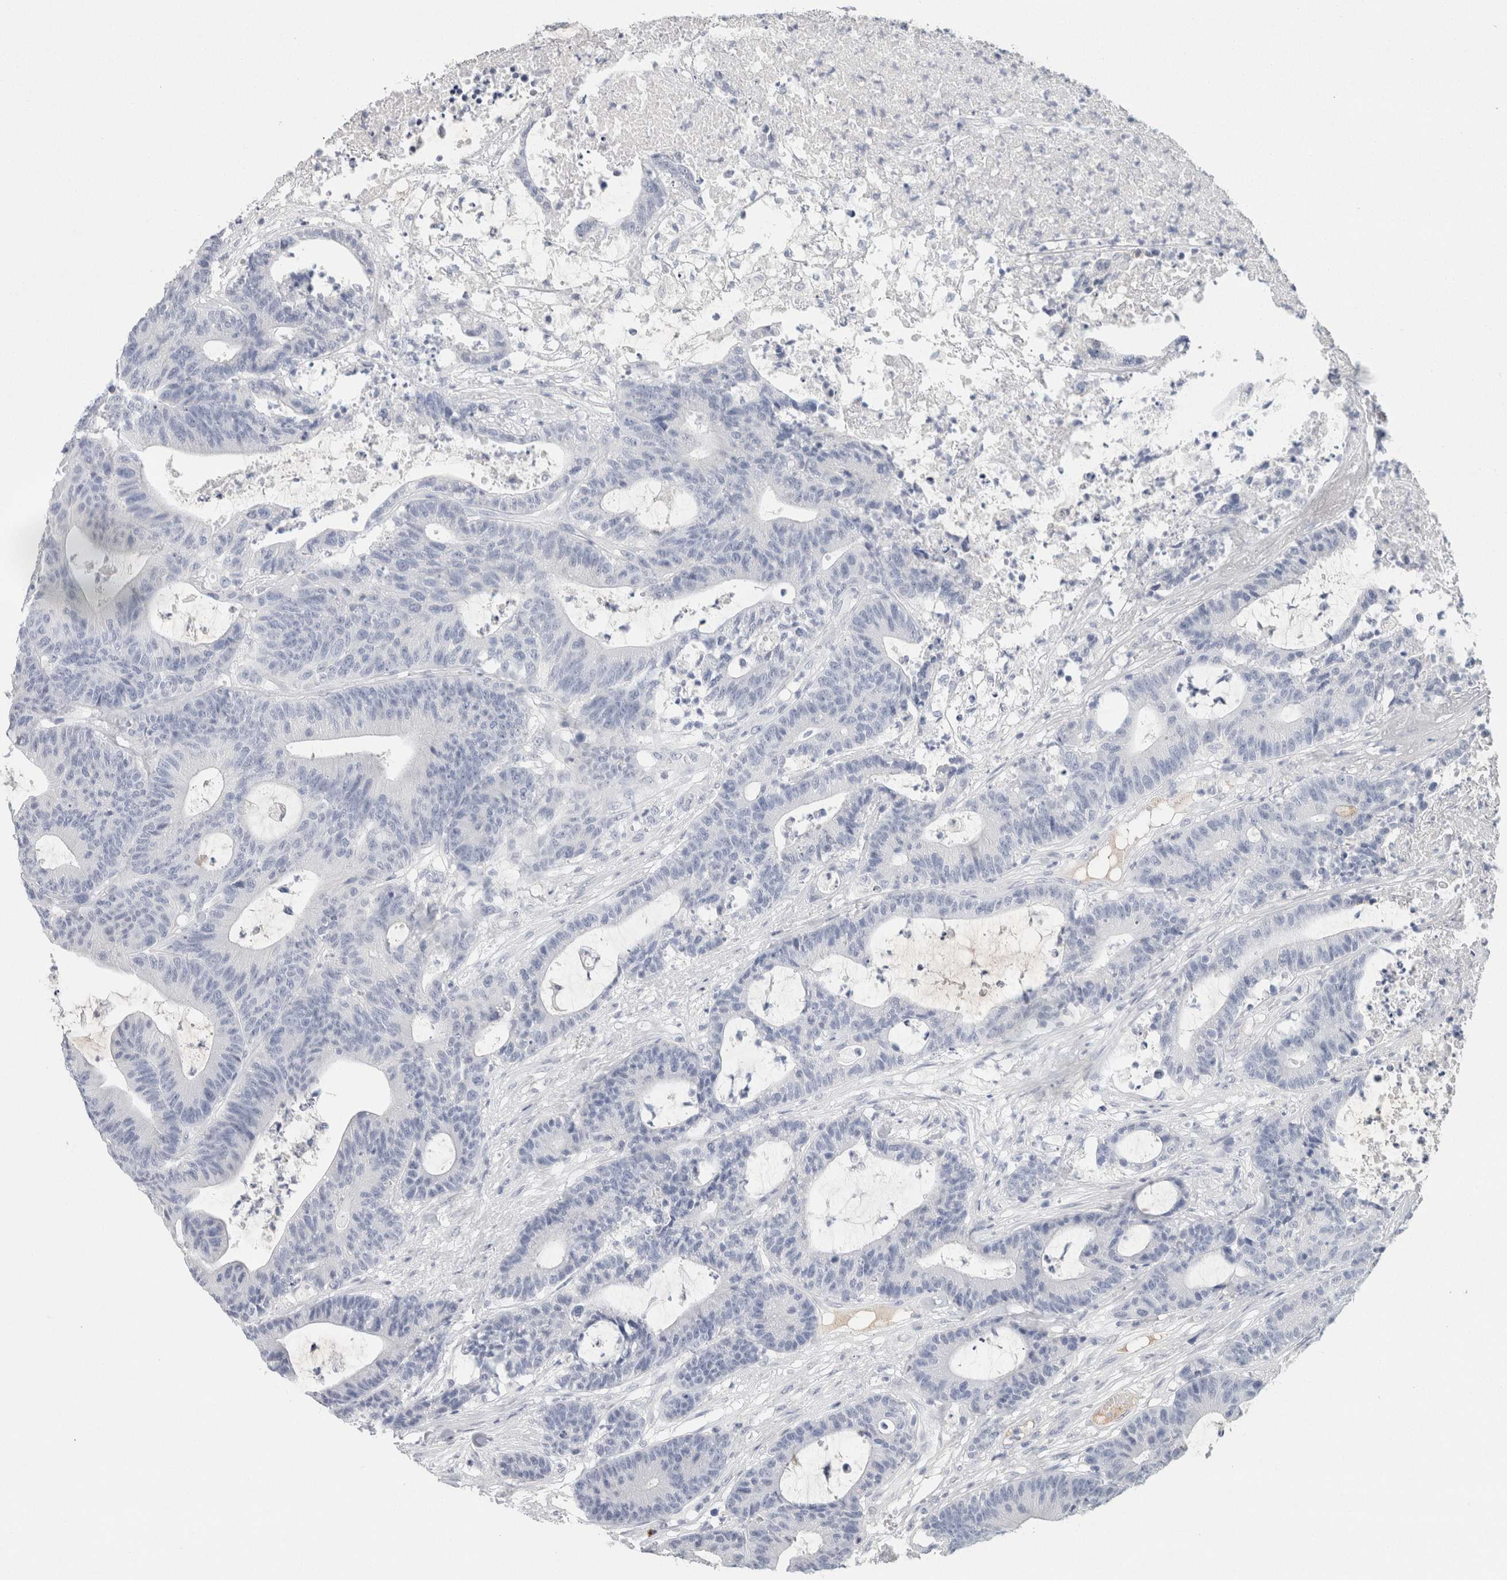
{"staining": {"intensity": "negative", "quantity": "none", "location": "none"}, "tissue": "colorectal cancer", "cell_type": "Tumor cells", "image_type": "cancer", "snomed": [{"axis": "morphology", "description": "Adenocarcinoma, NOS"}, {"axis": "topography", "description": "Colon"}], "caption": "IHC of colorectal cancer (adenocarcinoma) demonstrates no positivity in tumor cells.", "gene": "IL6", "patient": {"sex": "female", "age": 84}}